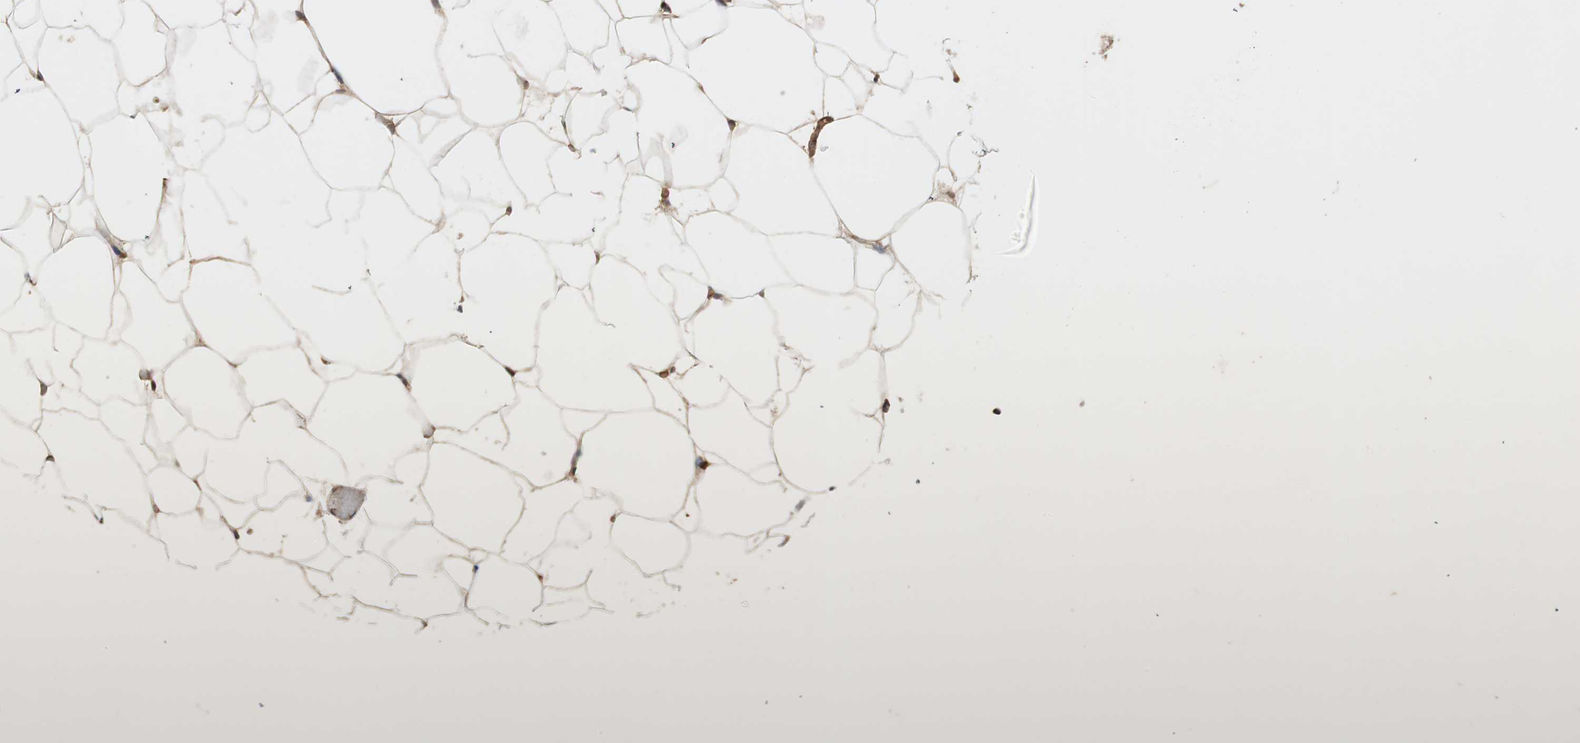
{"staining": {"intensity": "moderate", "quantity": ">75%", "location": "cytoplasmic/membranous"}, "tissue": "adipose tissue", "cell_type": "Adipocytes", "image_type": "normal", "snomed": [{"axis": "morphology", "description": "Normal tissue, NOS"}, {"axis": "topography", "description": "Breast"}, {"axis": "topography", "description": "Adipose tissue"}], "caption": "Immunohistochemistry (IHC) (DAB (3,3'-diaminobenzidine)) staining of unremarkable human adipose tissue reveals moderate cytoplasmic/membranous protein positivity in approximately >75% of adipocytes. Nuclei are stained in blue.", "gene": "GCLM", "patient": {"sex": "female", "age": 25}}